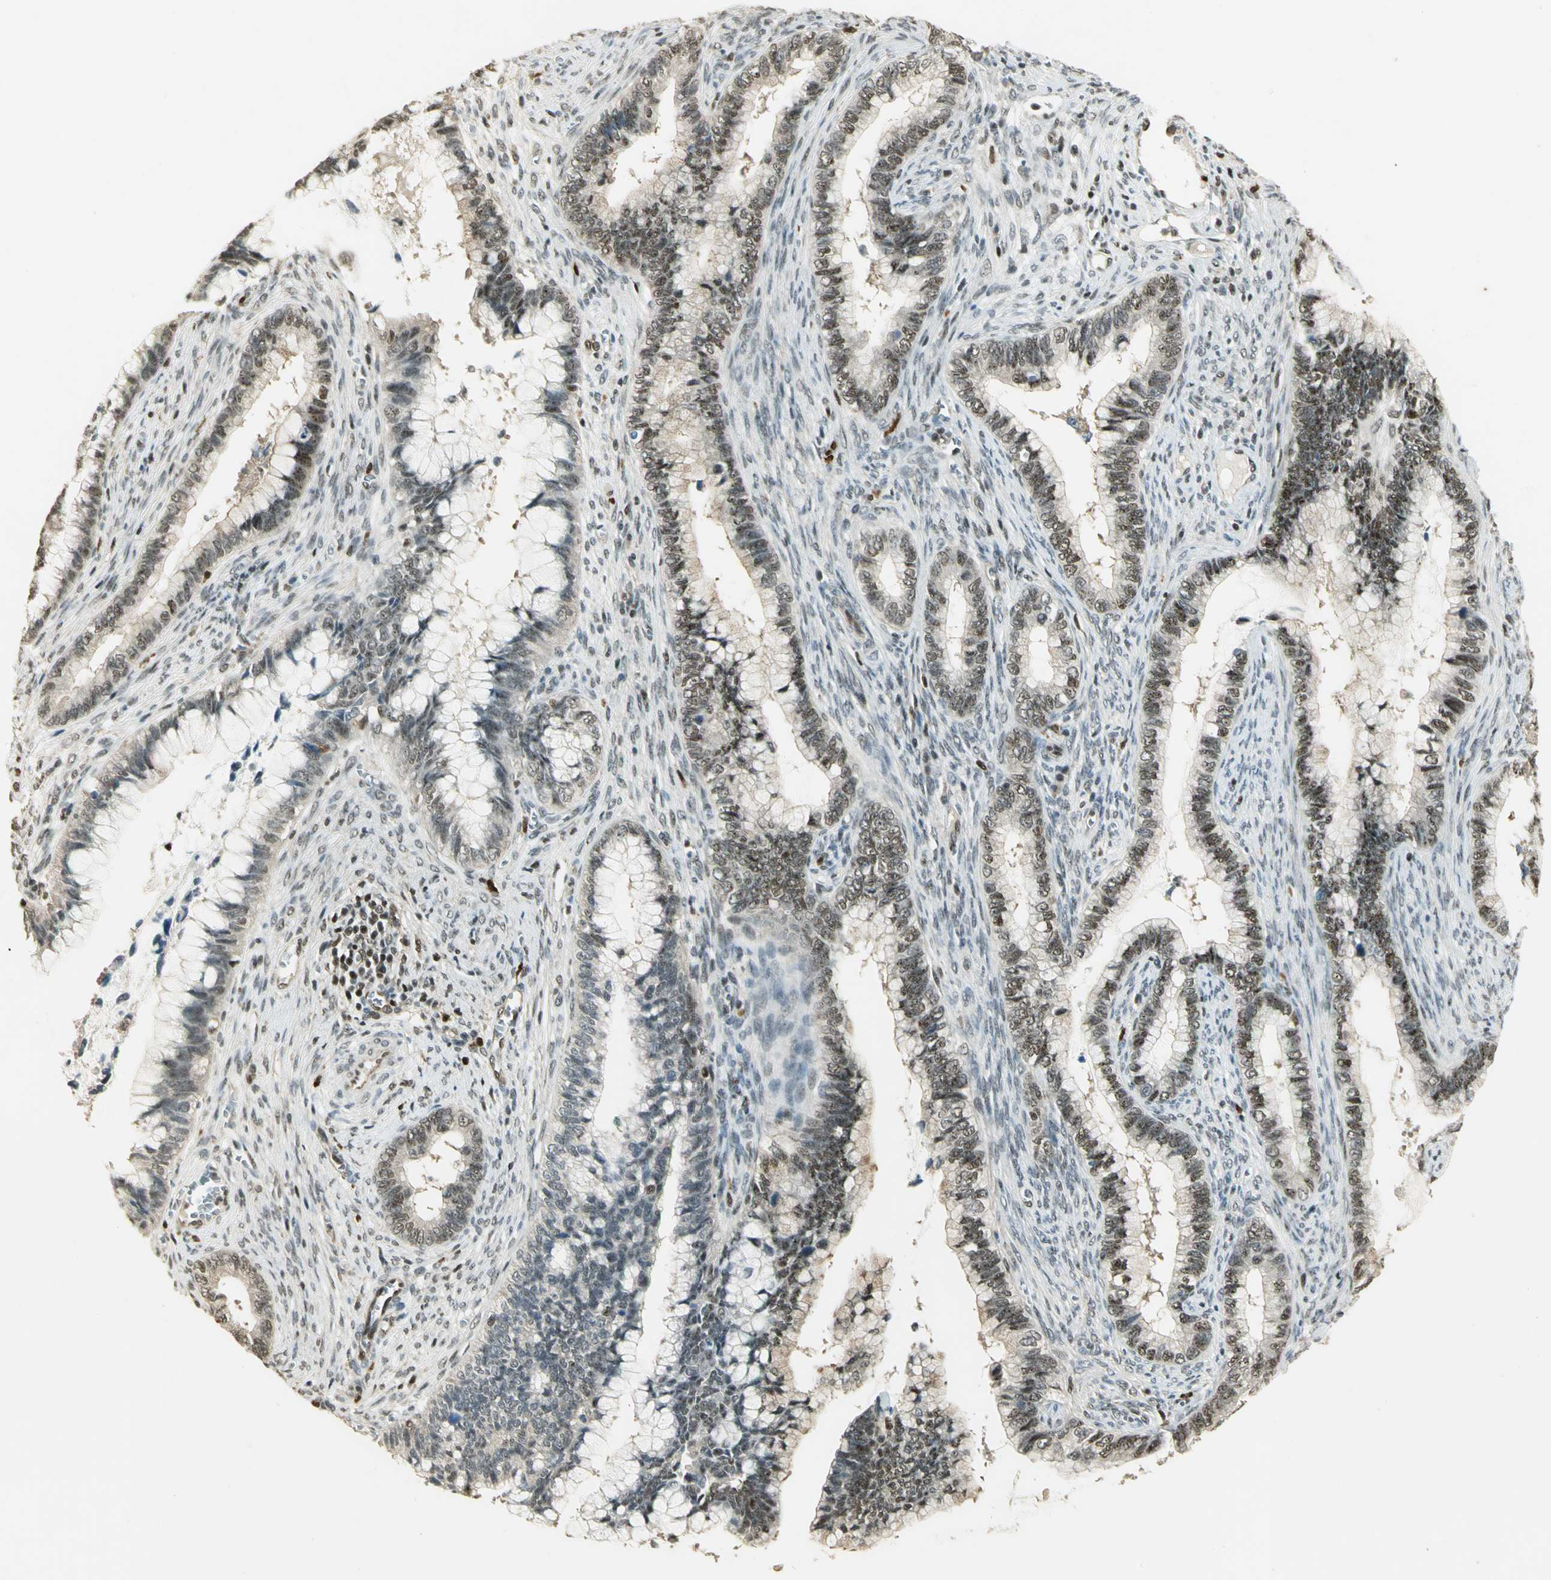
{"staining": {"intensity": "moderate", "quantity": ">75%", "location": "nuclear"}, "tissue": "cervical cancer", "cell_type": "Tumor cells", "image_type": "cancer", "snomed": [{"axis": "morphology", "description": "Adenocarcinoma, NOS"}, {"axis": "topography", "description": "Cervix"}], "caption": "Approximately >75% of tumor cells in cervical cancer (adenocarcinoma) display moderate nuclear protein staining as visualized by brown immunohistochemical staining.", "gene": "ELF1", "patient": {"sex": "female", "age": 44}}